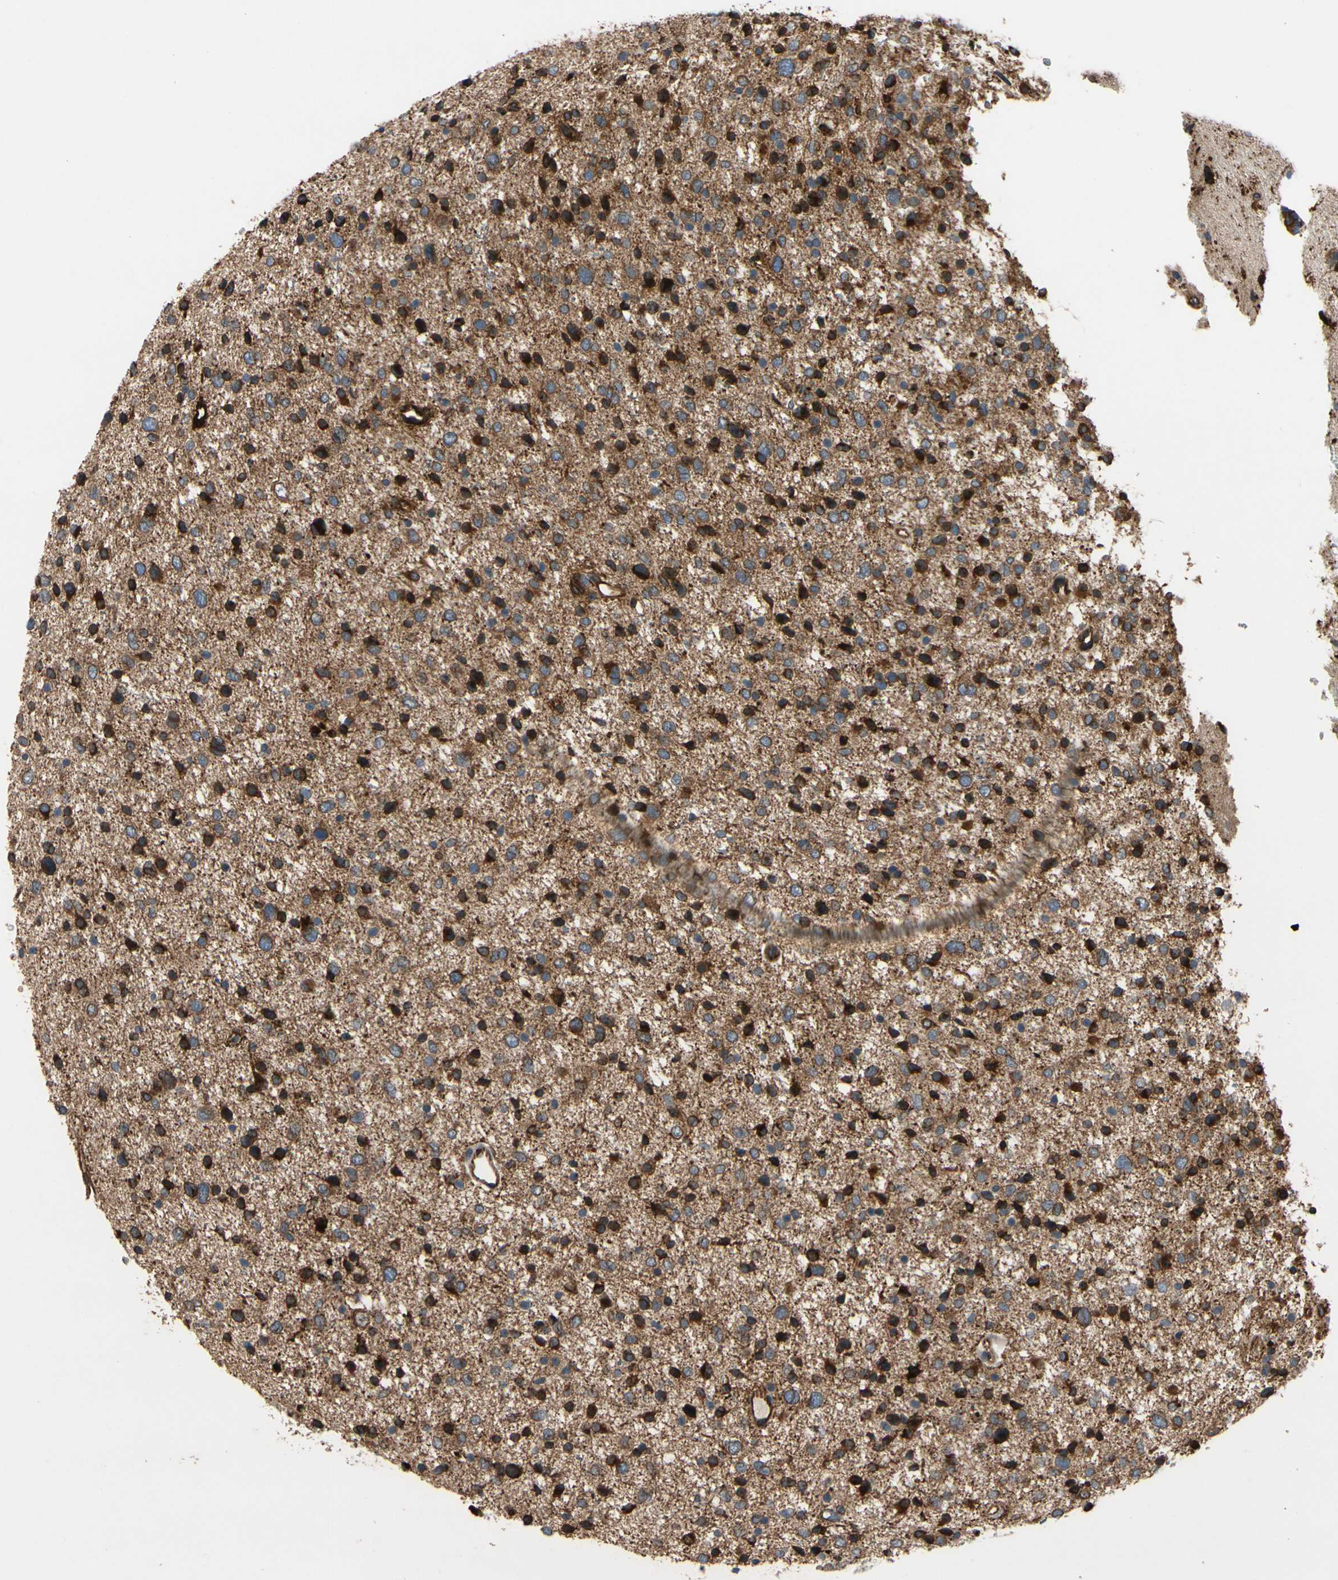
{"staining": {"intensity": "strong", "quantity": ">75%", "location": "cytoplasmic/membranous"}, "tissue": "glioma", "cell_type": "Tumor cells", "image_type": "cancer", "snomed": [{"axis": "morphology", "description": "Glioma, malignant, Low grade"}, {"axis": "topography", "description": "Brain"}], "caption": "Malignant glioma (low-grade) stained for a protein shows strong cytoplasmic/membranous positivity in tumor cells.", "gene": "PRXL2A", "patient": {"sex": "female", "age": 37}}